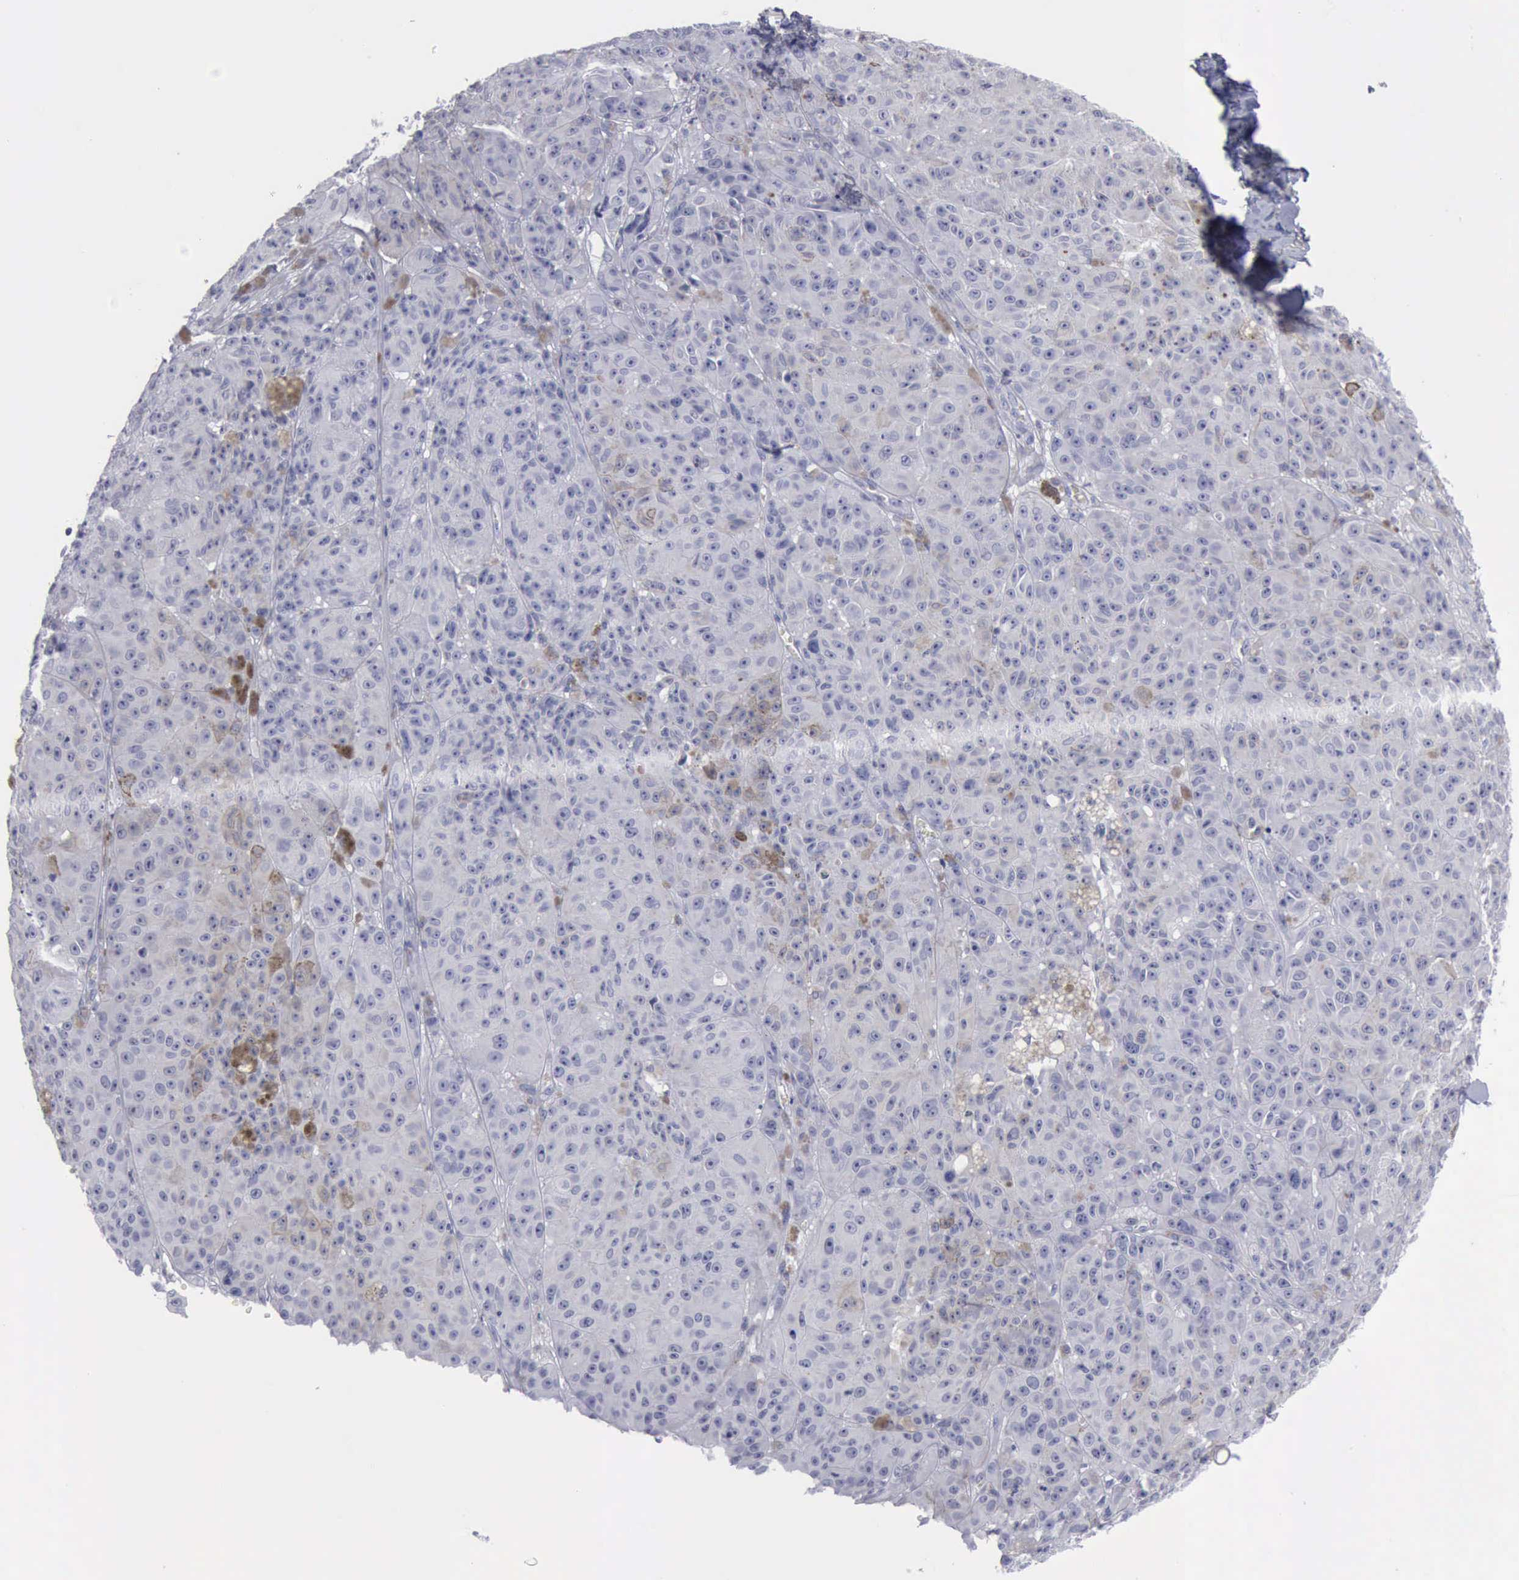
{"staining": {"intensity": "negative", "quantity": "none", "location": "none"}, "tissue": "melanoma", "cell_type": "Tumor cells", "image_type": "cancer", "snomed": [{"axis": "morphology", "description": "Malignant melanoma, NOS"}, {"axis": "topography", "description": "Skin"}], "caption": "Micrograph shows no significant protein expression in tumor cells of malignant melanoma.", "gene": "KRT13", "patient": {"sex": "male", "age": 40}}